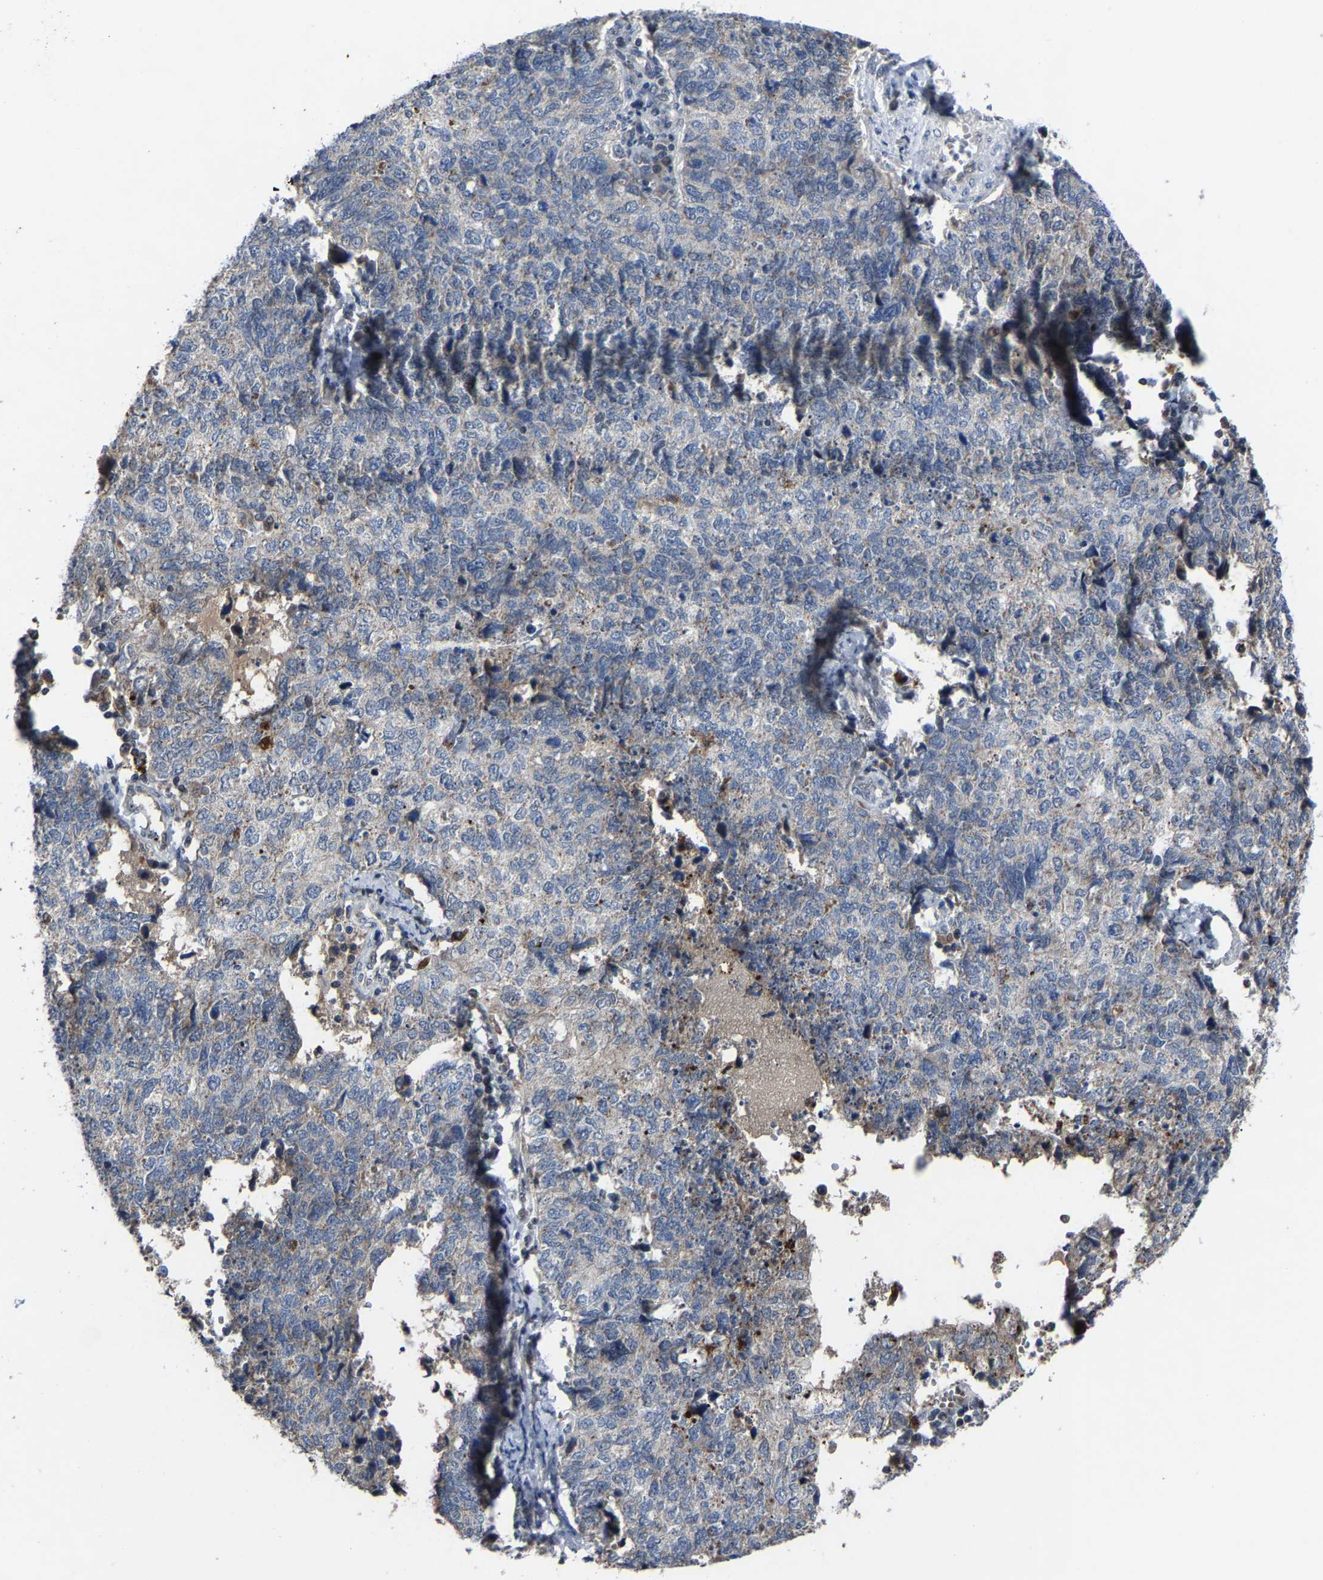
{"staining": {"intensity": "negative", "quantity": "none", "location": "none"}, "tissue": "cervical cancer", "cell_type": "Tumor cells", "image_type": "cancer", "snomed": [{"axis": "morphology", "description": "Squamous cell carcinoma, NOS"}, {"axis": "topography", "description": "Cervix"}], "caption": "DAB immunohistochemical staining of human cervical cancer (squamous cell carcinoma) shows no significant positivity in tumor cells.", "gene": "LSM8", "patient": {"sex": "female", "age": 63}}